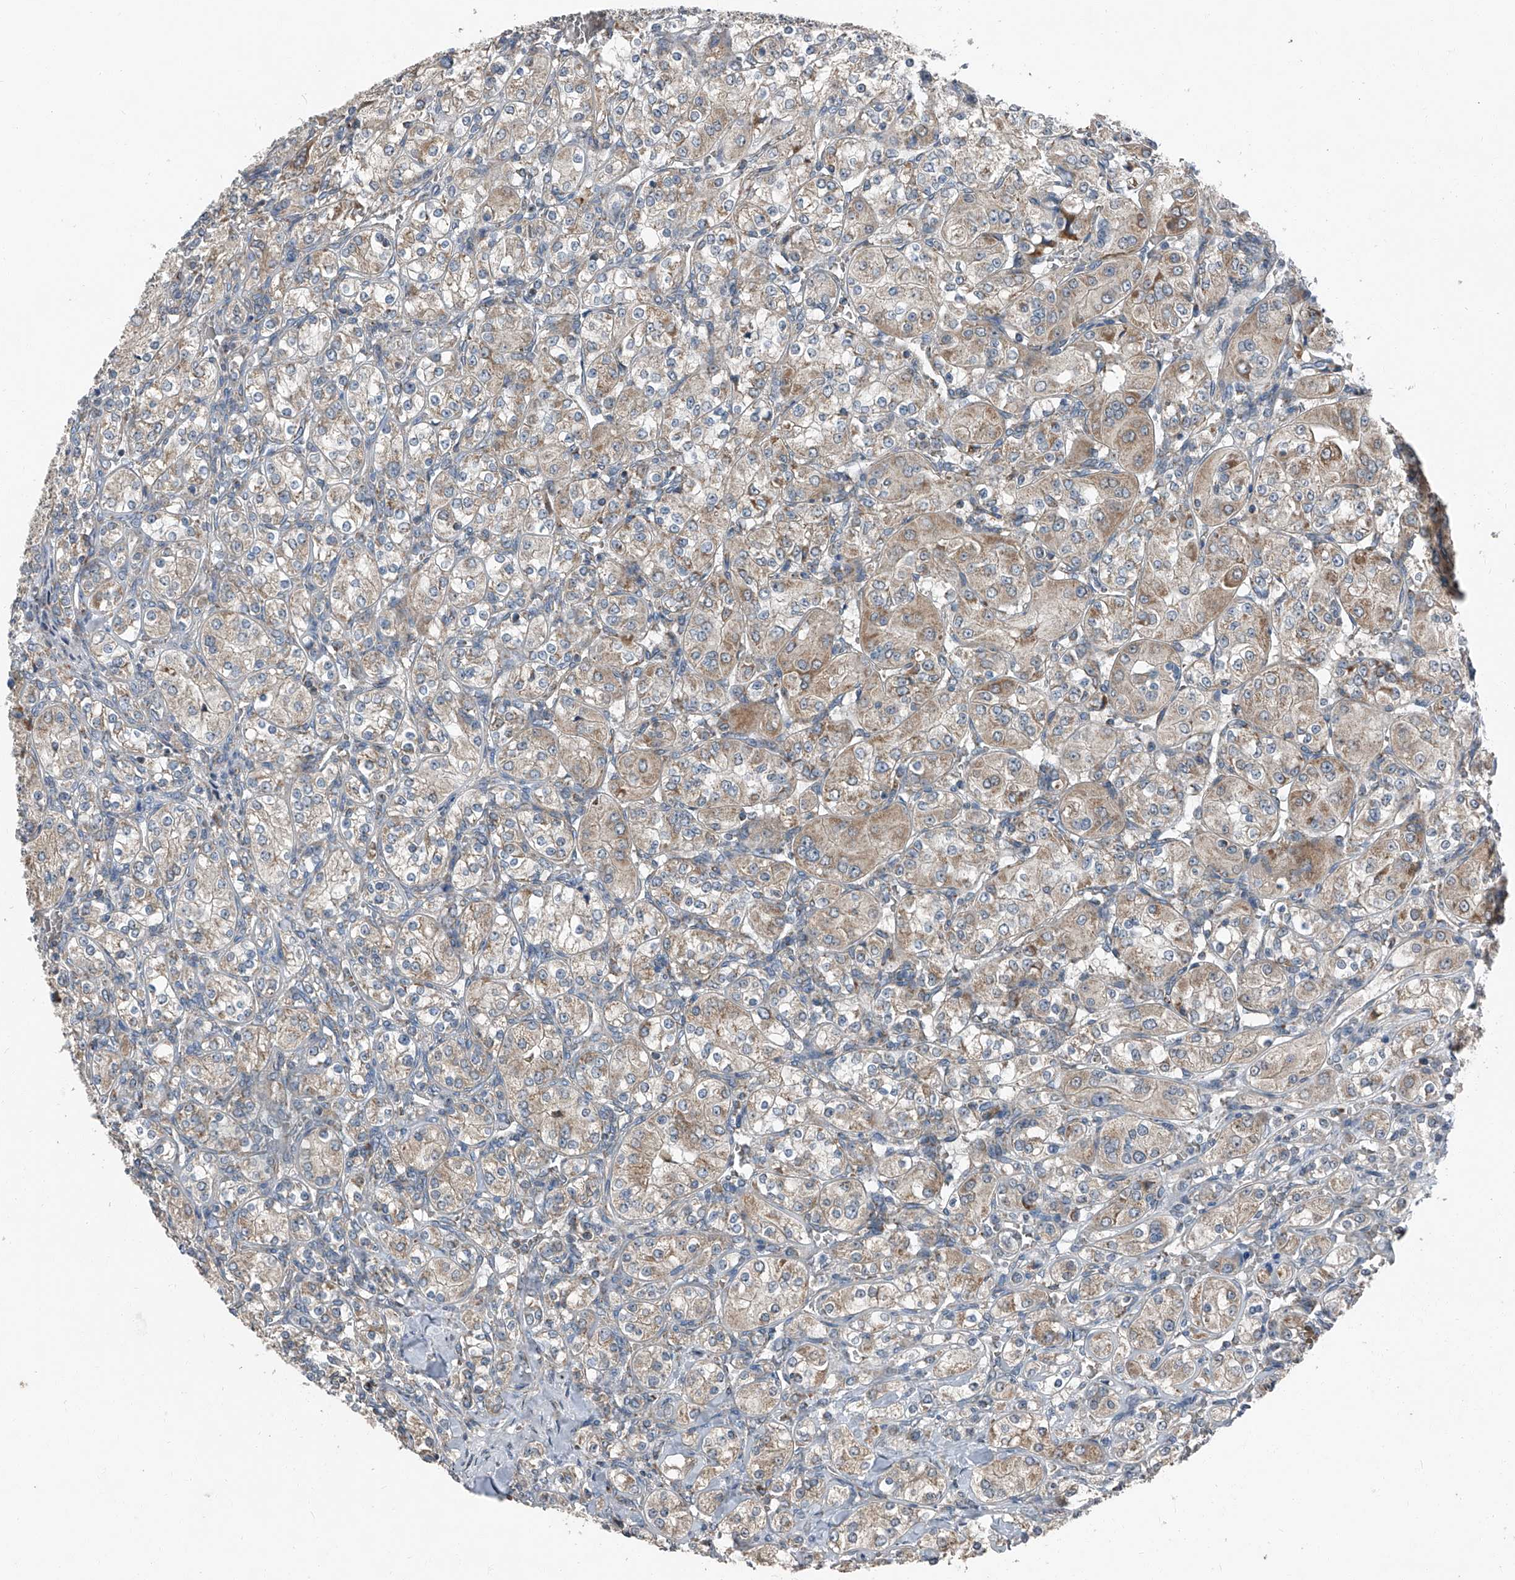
{"staining": {"intensity": "weak", "quantity": ">75%", "location": "cytoplasmic/membranous"}, "tissue": "renal cancer", "cell_type": "Tumor cells", "image_type": "cancer", "snomed": [{"axis": "morphology", "description": "Adenocarcinoma, NOS"}, {"axis": "topography", "description": "Kidney"}], "caption": "Tumor cells reveal weak cytoplasmic/membranous positivity in about >75% of cells in renal cancer.", "gene": "CHRNA7", "patient": {"sex": "male", "age": 77}}